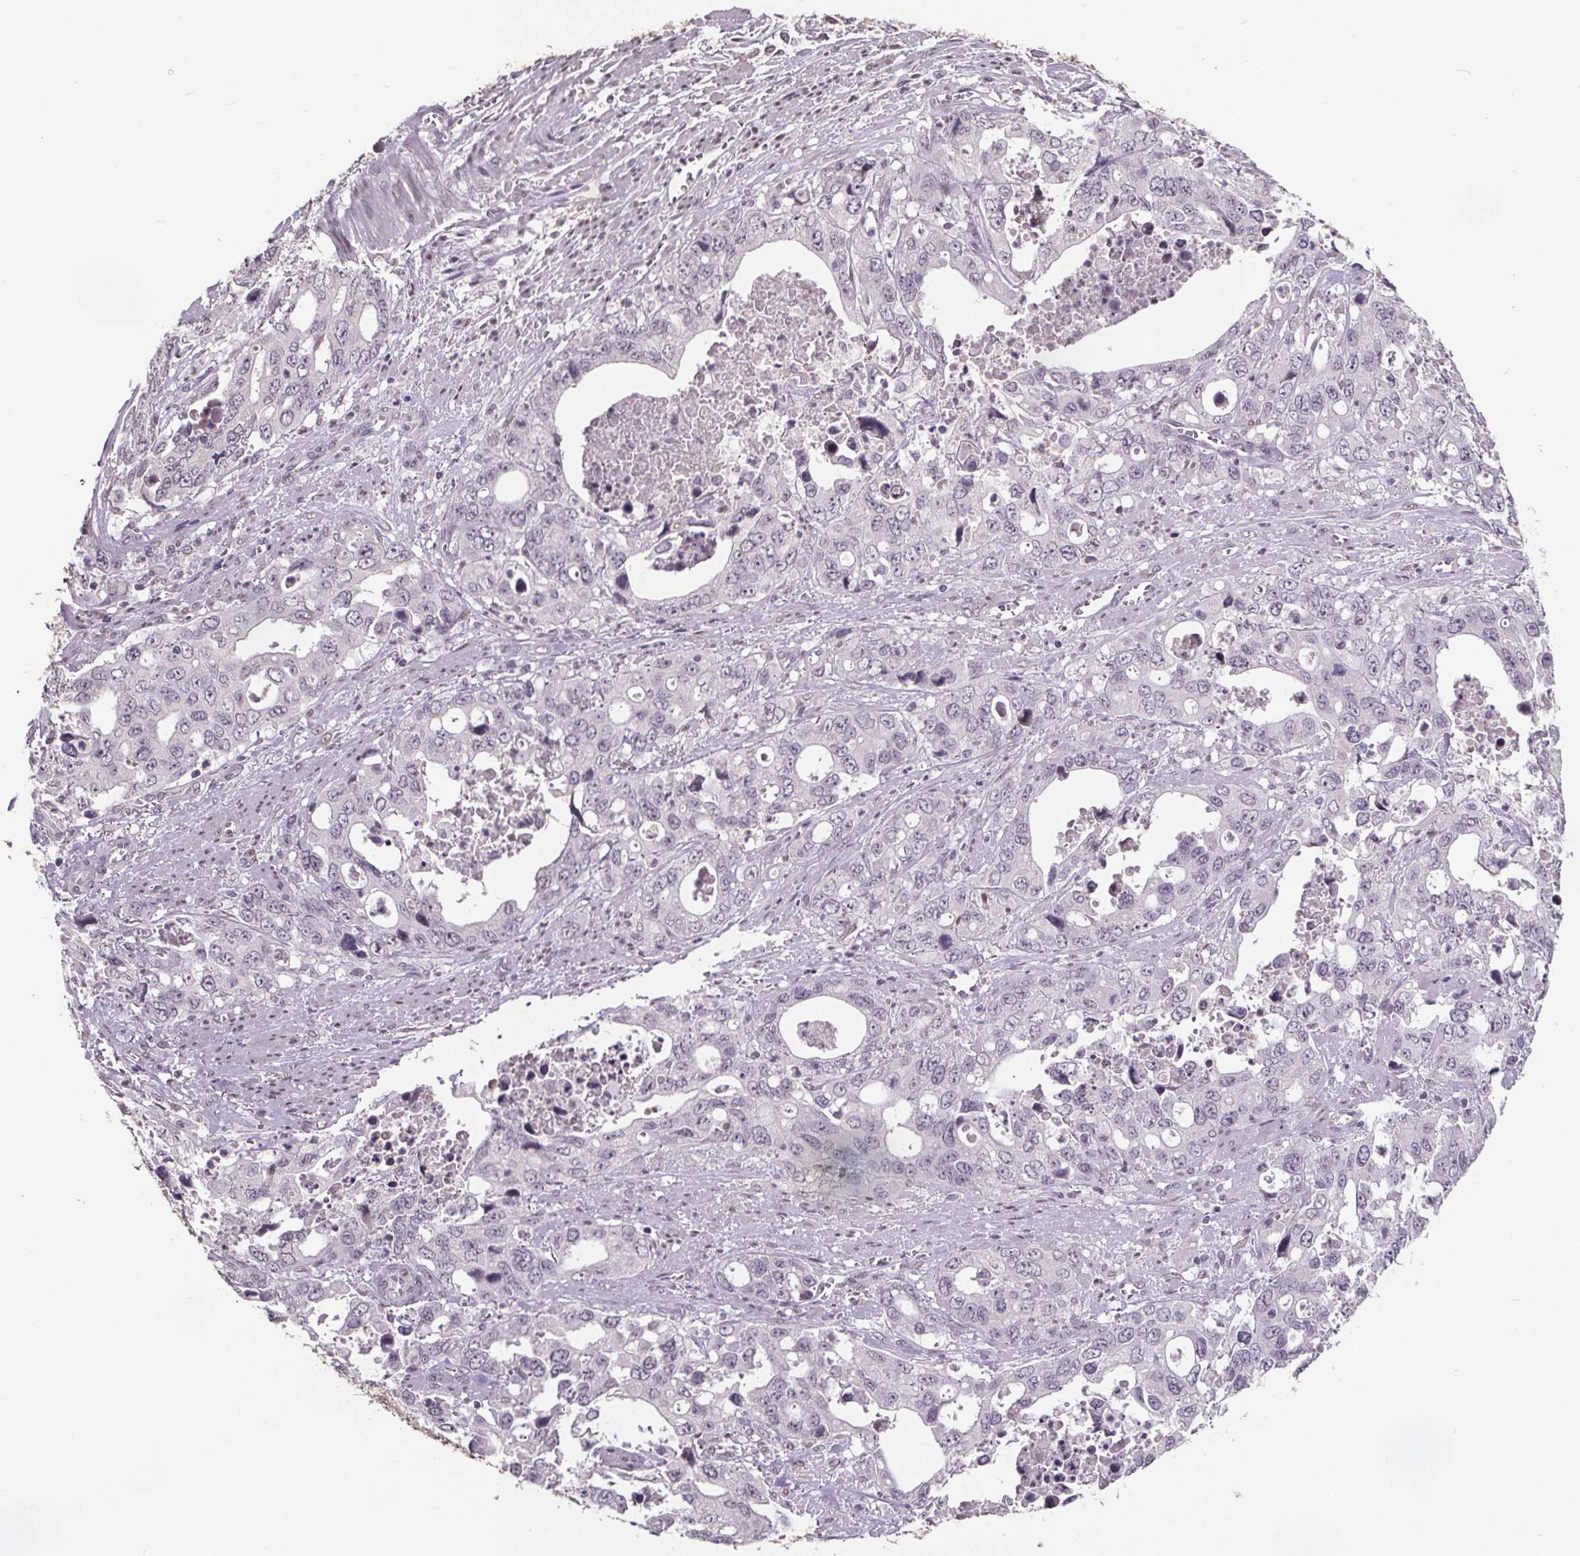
{"staining": {"intensity": "negative", "quantity": "none", "location": "none"}, "tissue": "stomach cancer", "cell_type": "Tumor cells", "image_type": "cancer", "snomed": [{"axis": "morphology", "description": "Adenocarcinoma, NOS"}, {"axis": "topography", "description": "Stomach, upper"}], "caption": "Immunohistochemical staining of stomach adenocarcinoma shows no significant expression in tumor cells.", "gene": "NKX6-1", "patient": {"sex": "male", "age": 74}}